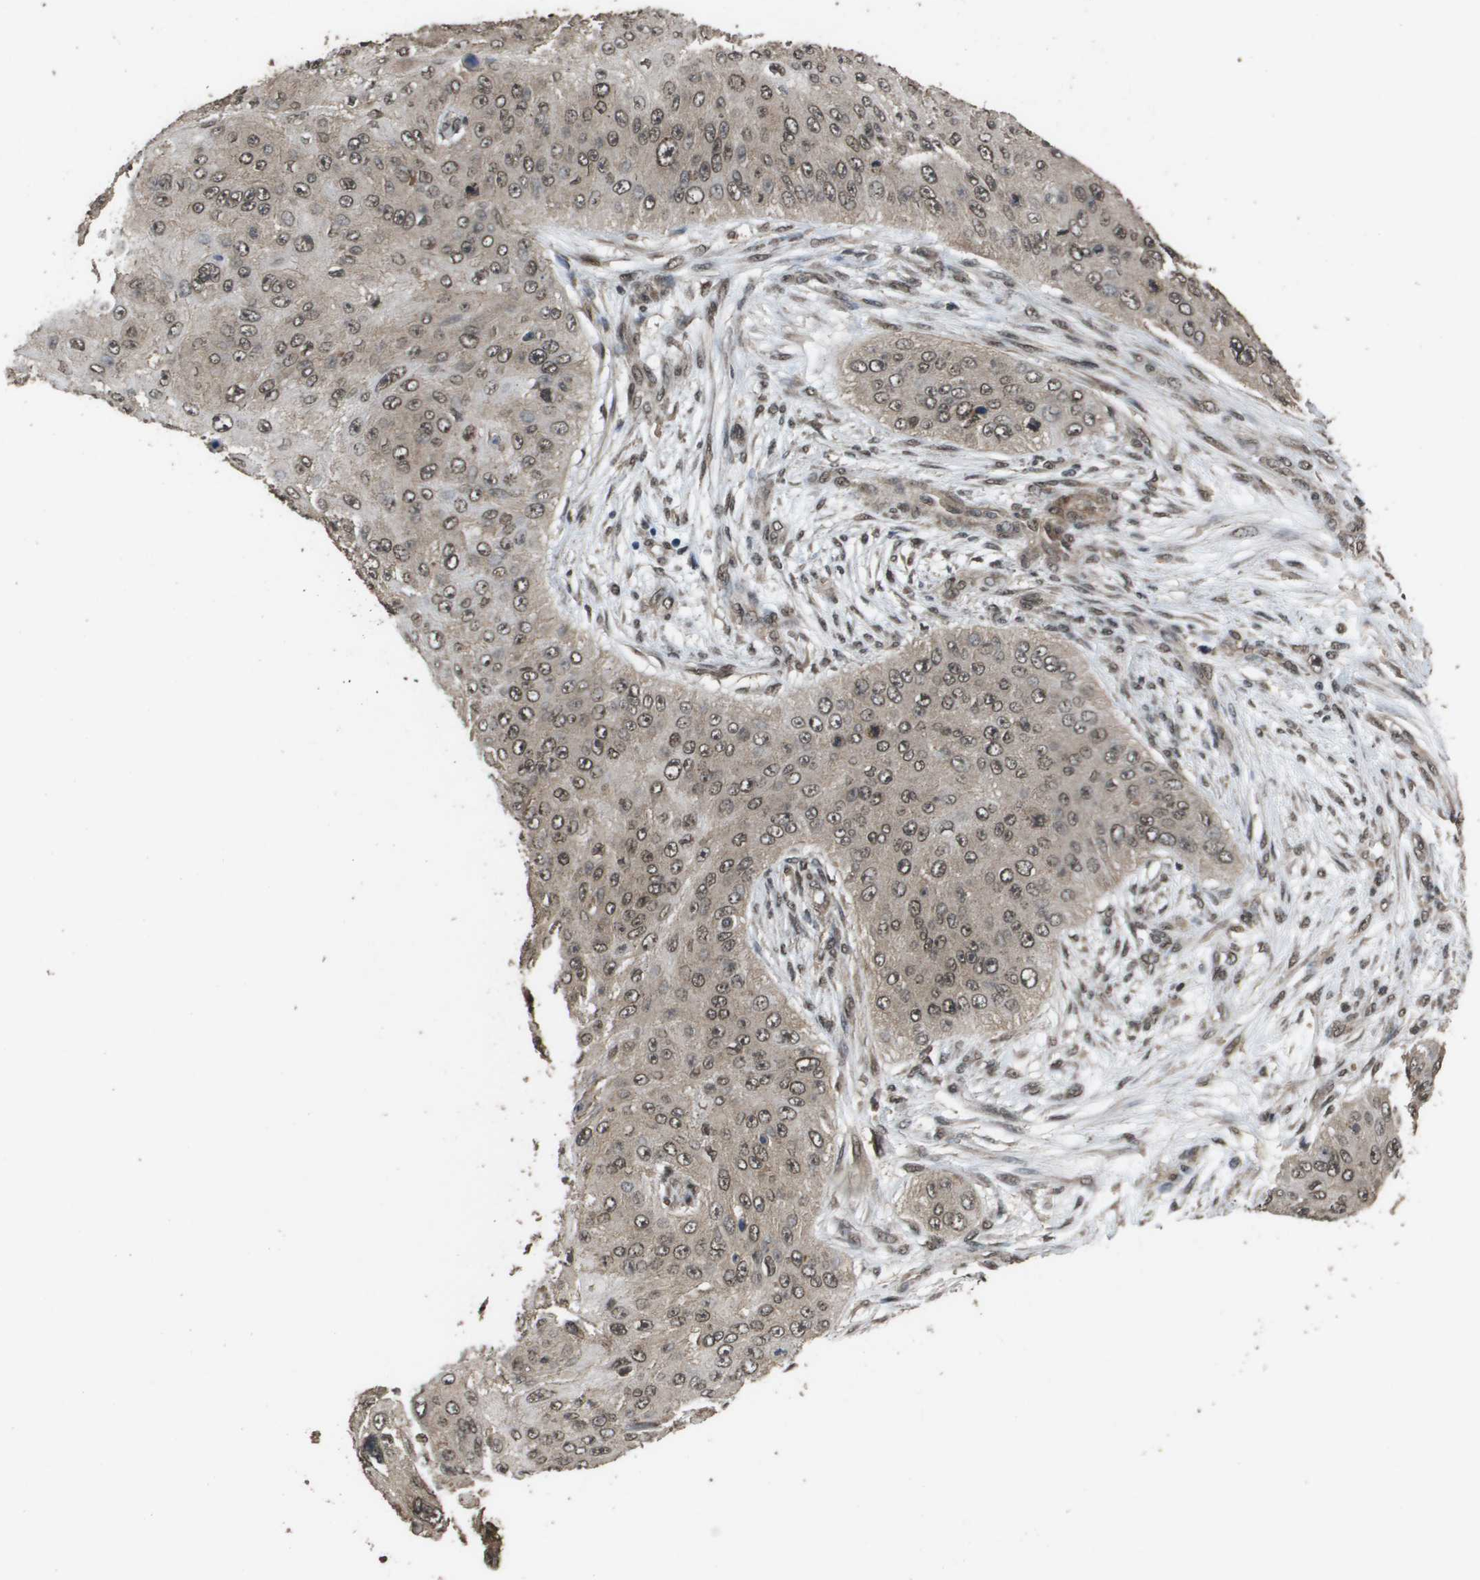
{"staining": {"intensity": "weak", "quantity": "25%-75%", "location": "cytoplasmic/membranous,nuclear"}, "tissue": "skin cancer", "cell_type": "Tumor cells", "image_type": "cancer", "snomed": [{"axis": "morphology", "description": "Squamous cell carcinoma, NOS"}, {"axis": "topography", "description": "Skin"}], "caption": "A low amount of weak cytoplasmic/membranous and nuclear expression is seen in approximately 25%-75% of tumor cells in skin squamous cell carcinoma tissue. Using DAB (3,3'-diaminobenzidine) (brown) and hematoxylin (blue) stains, captured at high magnification using brightfield microscopy.", "gene": "AXIN2", "patient": {"sex": "female", "age": 80}}